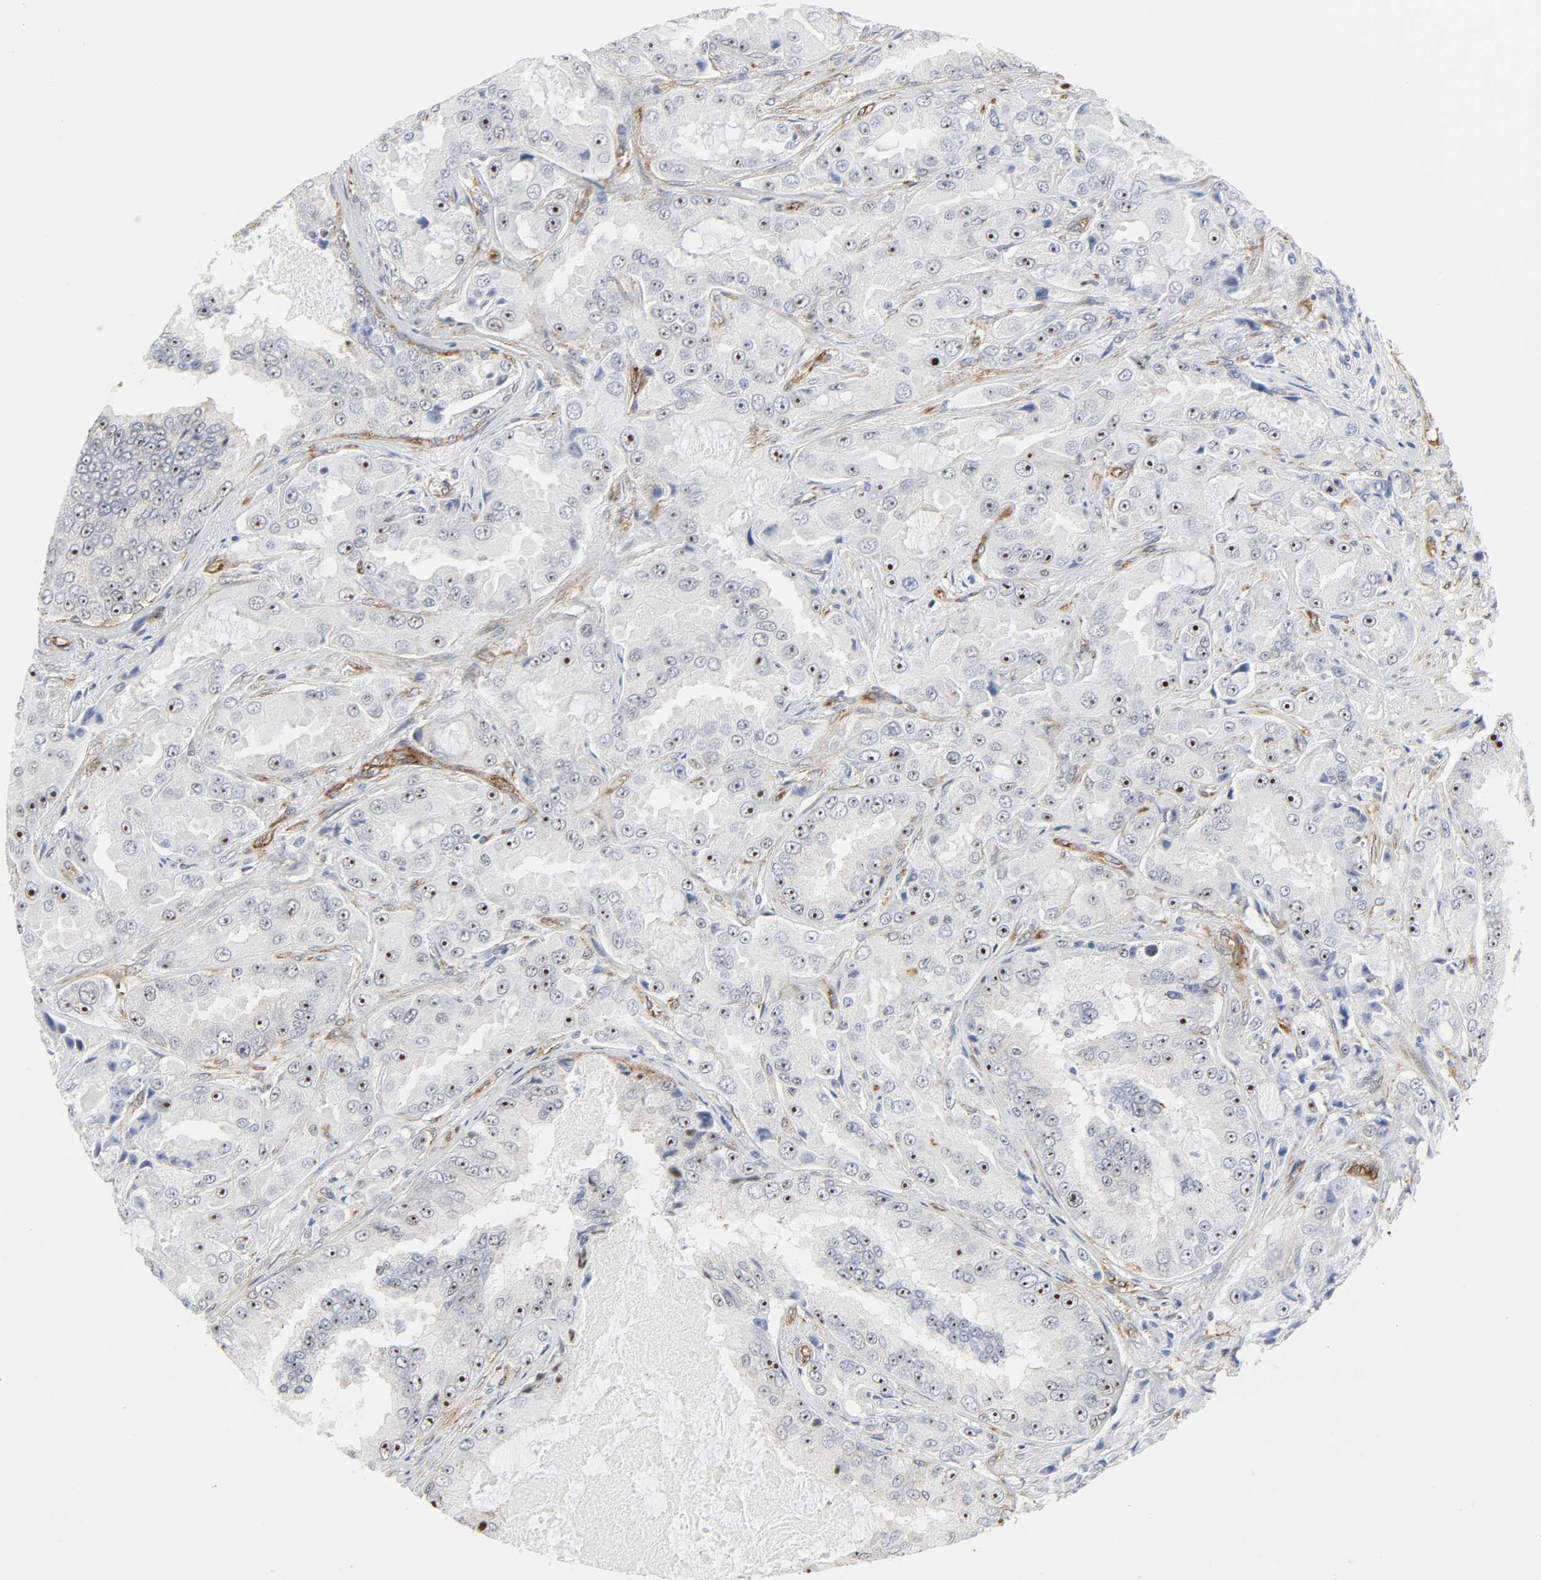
{"staining": {"intensity": "negative", "quantity": "none", "location": "none"}, "tissue": "prostate cancer", "cell_type": "Tumor cells", "image_type": "cancer", "snomed": [{"axis": "morphology", "description": "Adenocarcinoma, High grade"}, {"axis": "topography", "description": "Prostate"}], "caption": "Tumor cells are negative for brown protein staining in prostate high-grade adenocarcinoma.", "gene": "DOCK1", "patient": {"sex": "male", "age": 73}}